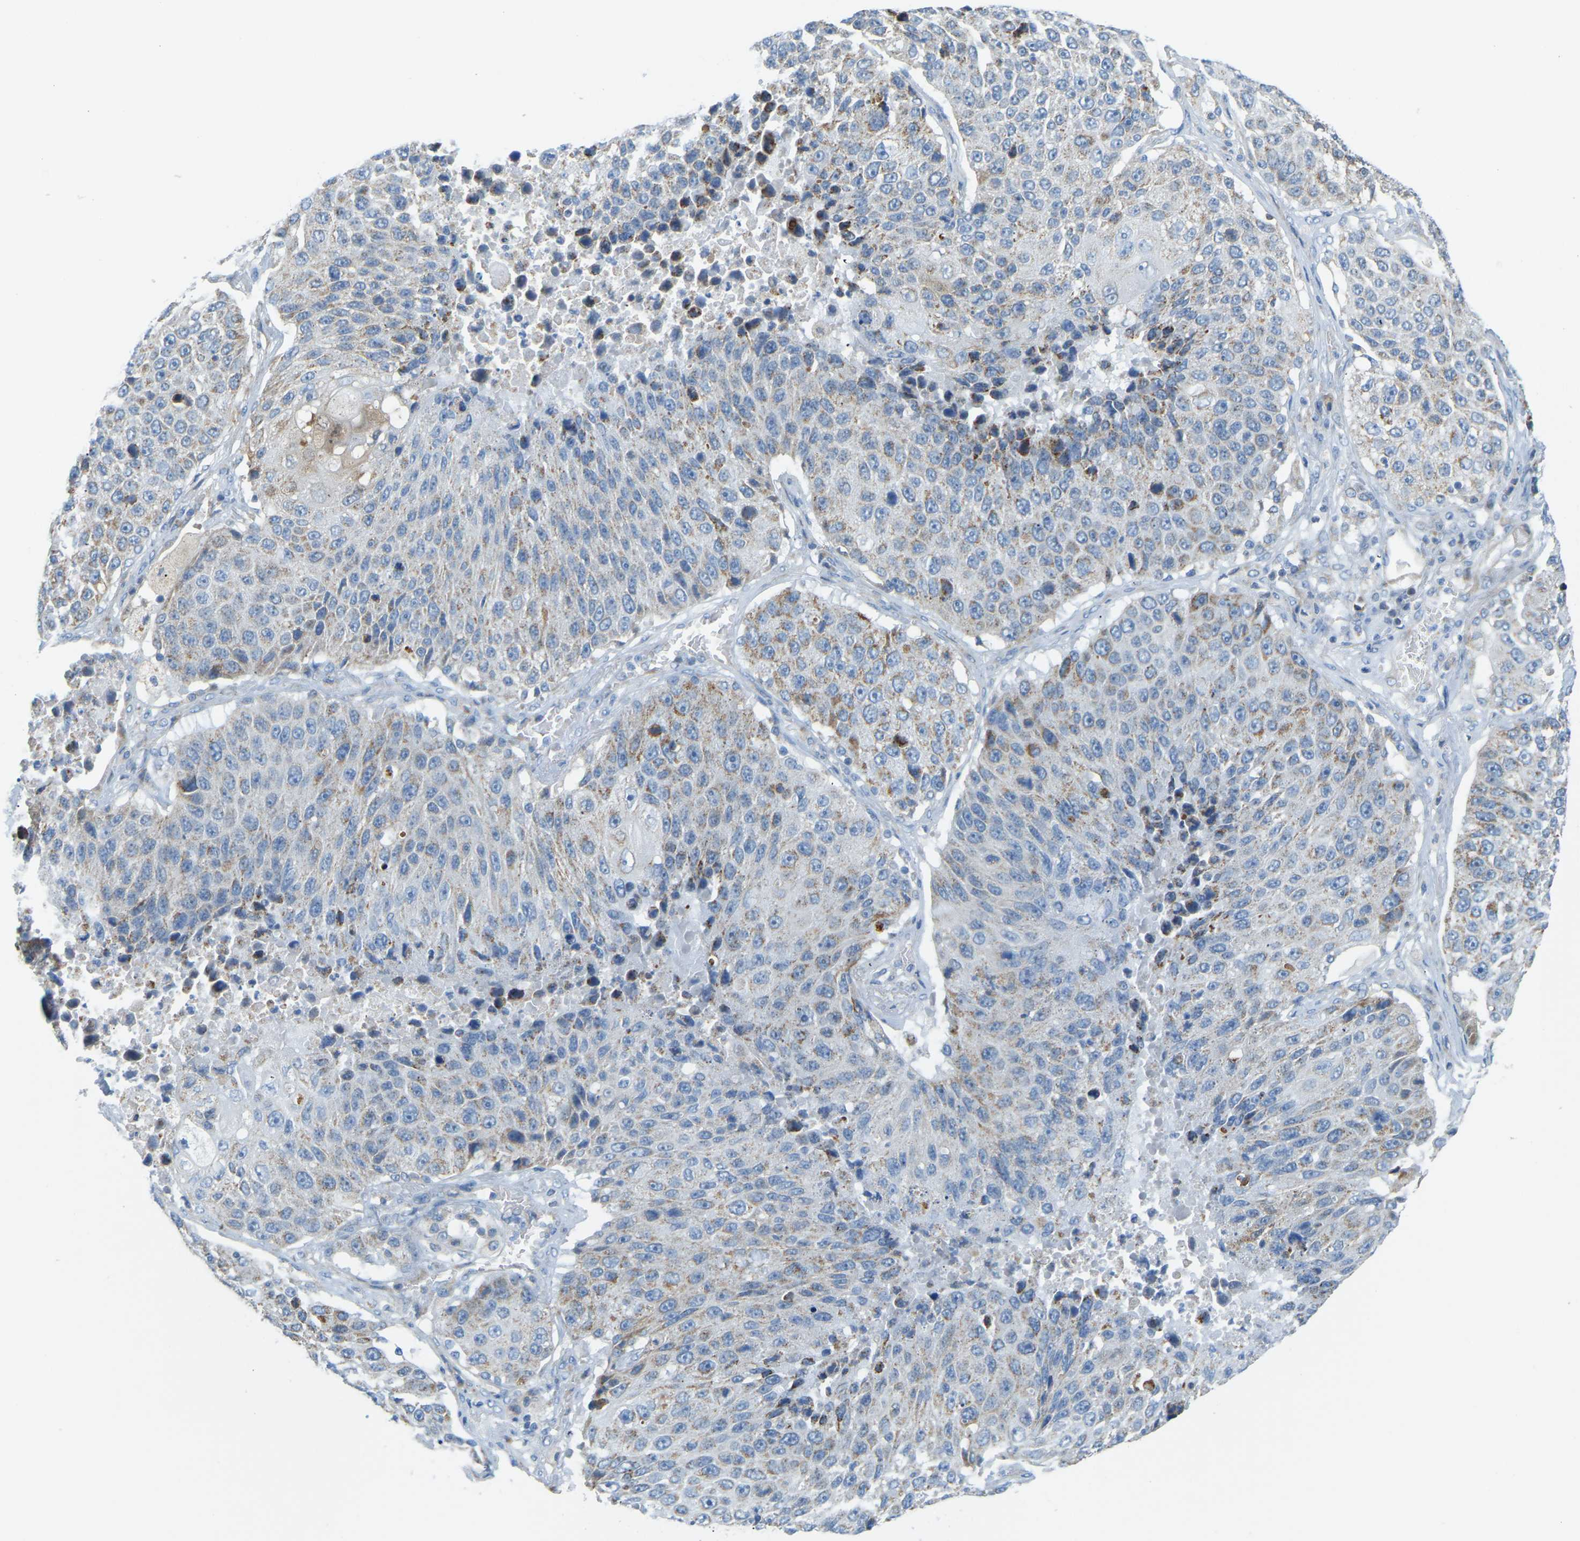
{"staining": {"intensity": "moderate", "quantity": "<25%", "location": "cytoplasmic/membranous"}, "tissue": "lung cancer", "cell_type": "Tumor cells", "image_type": "cancer", "snomed": [{"axis": "morphology", "description": "Squamous cell carcinoma, NOS"}, {"axis": "topography", "description": "Lung"}], "caption": "The micrograph reveals immunohistochemical staining of lung squamous cell carcinoma. There is moderate cytoplasmic/membranous positivity is appreciated in about <25% of tumor cells.", "gene": "GDA", "patient": {"sex": "male", "age": 61}}